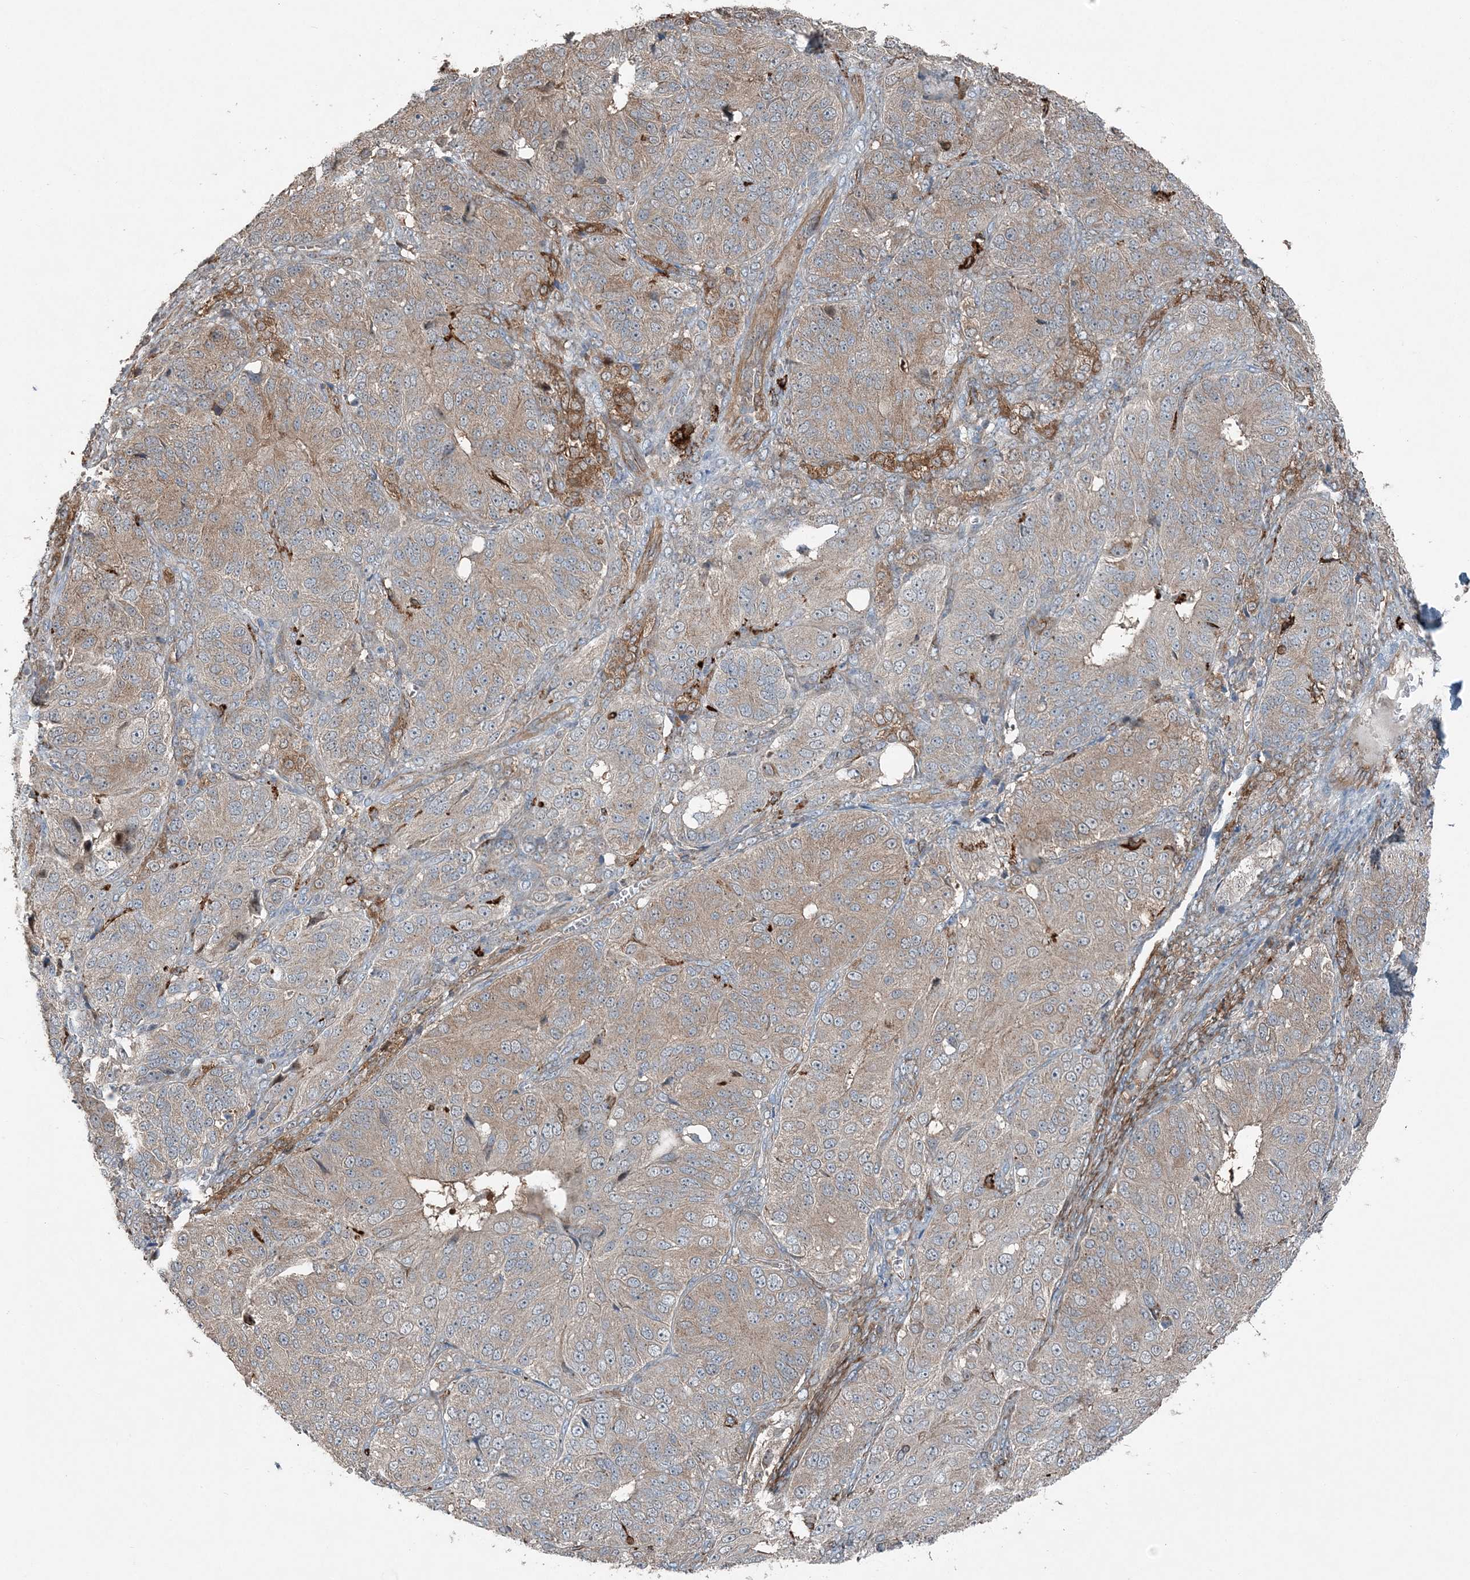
{"staining": {"intensity": "moderate", "quantity": "25%-75%", "location": "cytoplasmic/membranous"}, "tissue": "ovarian cancer", "cell_type": "Tumor cells", "image_type": "cancer", "snomed": [{"axis": "morphology", "description": "Carcinoma, endometroid"}, {"axis": "topography", "description": "Ovary"}], "caption": "Protein analysis of ovarian endometroid carcinoma tissue exhibits moderate cytoplasmic/membranous staining in approximately 25%-75% of tumor cells. (DAB (3,3'-diaminobenzidine) IHC, brown staining for protein, blue staining for nuclei).", "gene": "KY", "patient": {"sex": "female", "age": 51}}